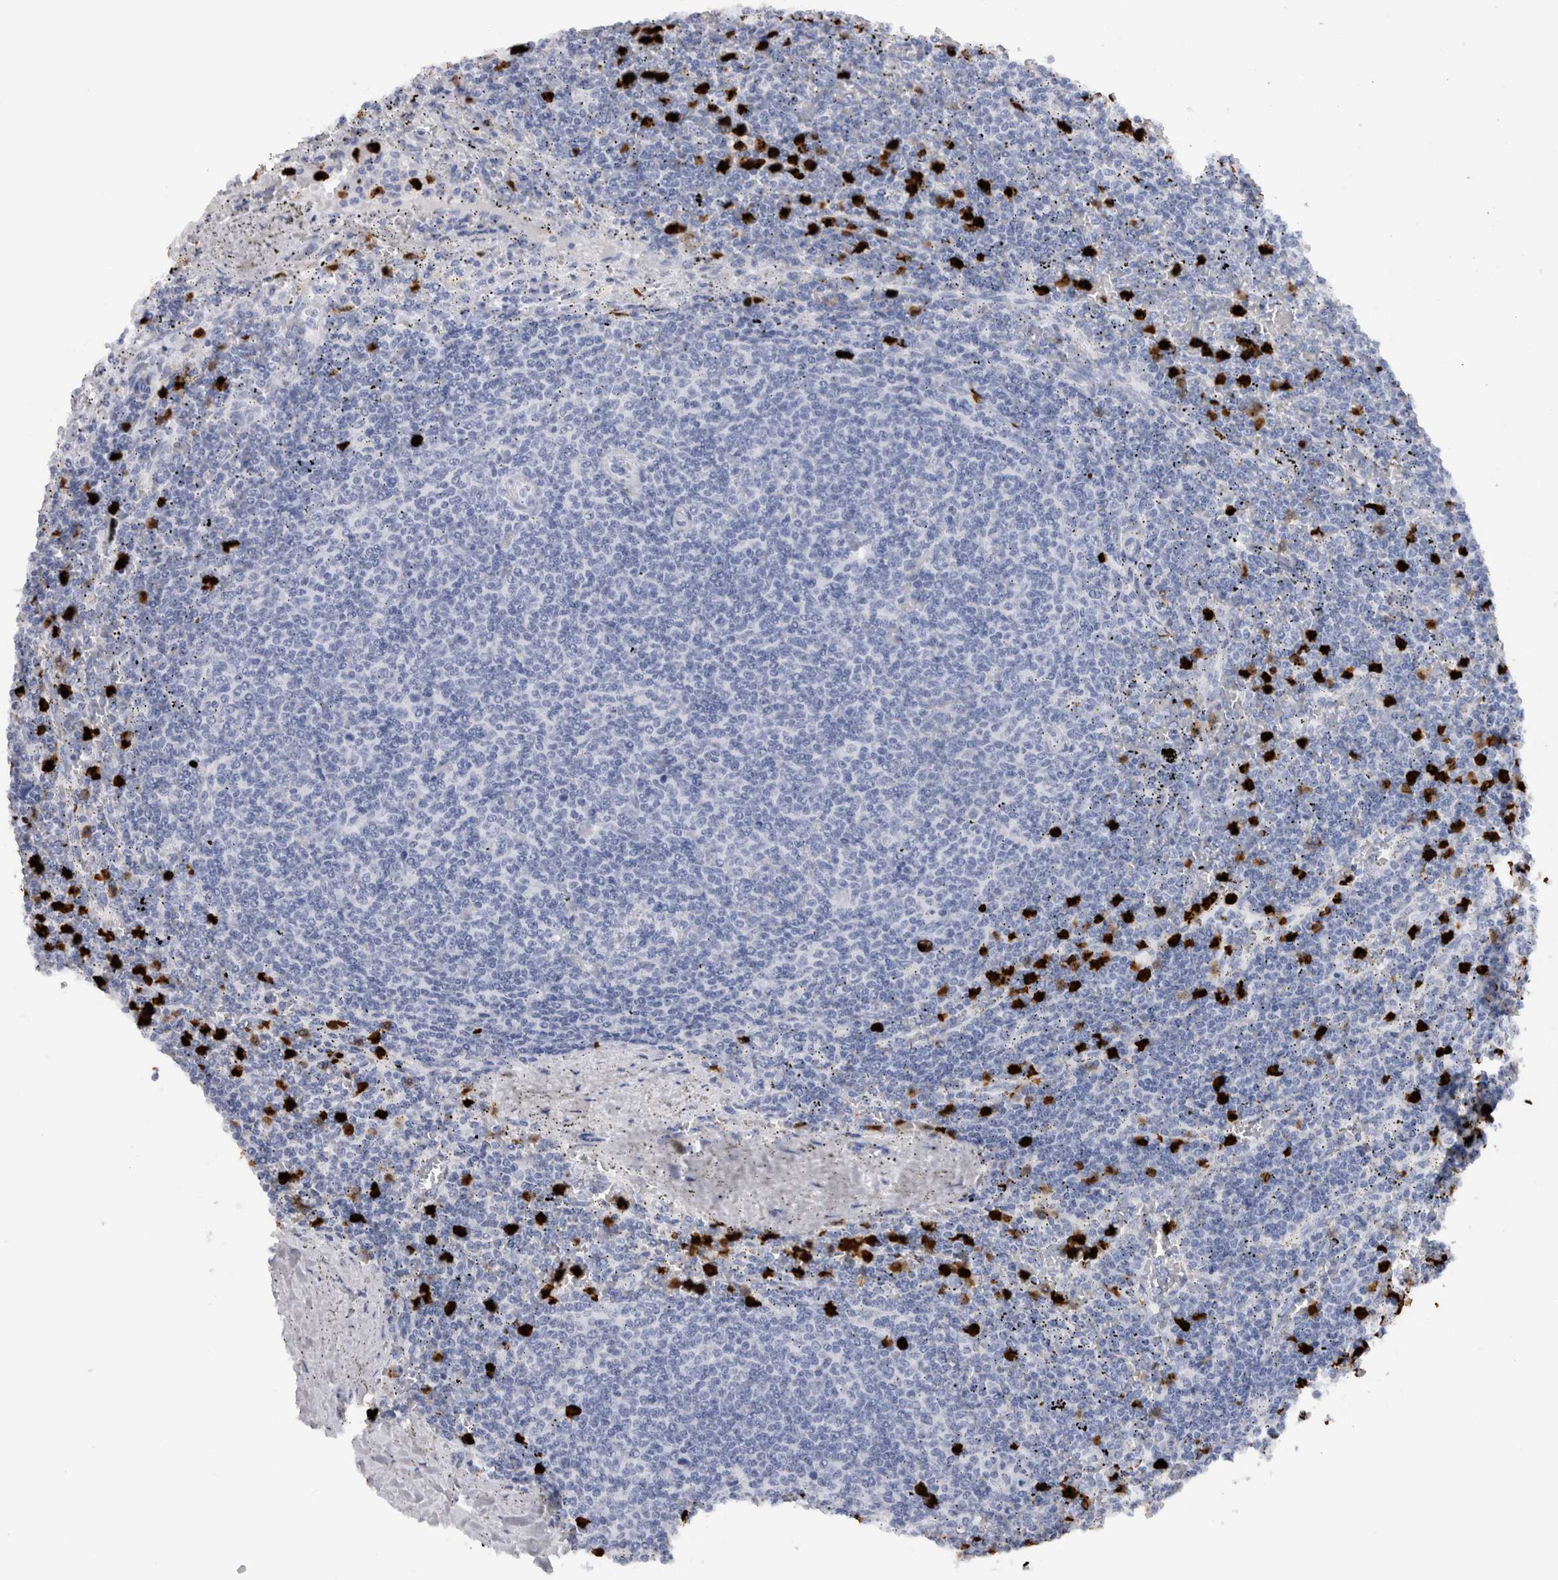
{"staining": {"intensity": "negative", "quantity": "none", "location": "none"}, "tissue": "lymphoma", "cell_type": "Tumor cells", "image_type": "cancer", "snomed": [{"axis": "morphology", "description": "Malignant lymphoma, non-Hodgkin's type, Low grade"}, {"axis": "topography", "description": "Spleen"}], "caption": "An image of lymphoma stained for a protein demonstrates no brown staining in tumor cells.", "gene": "S100A8", "patient": {"sex": "female", "age": 50}}